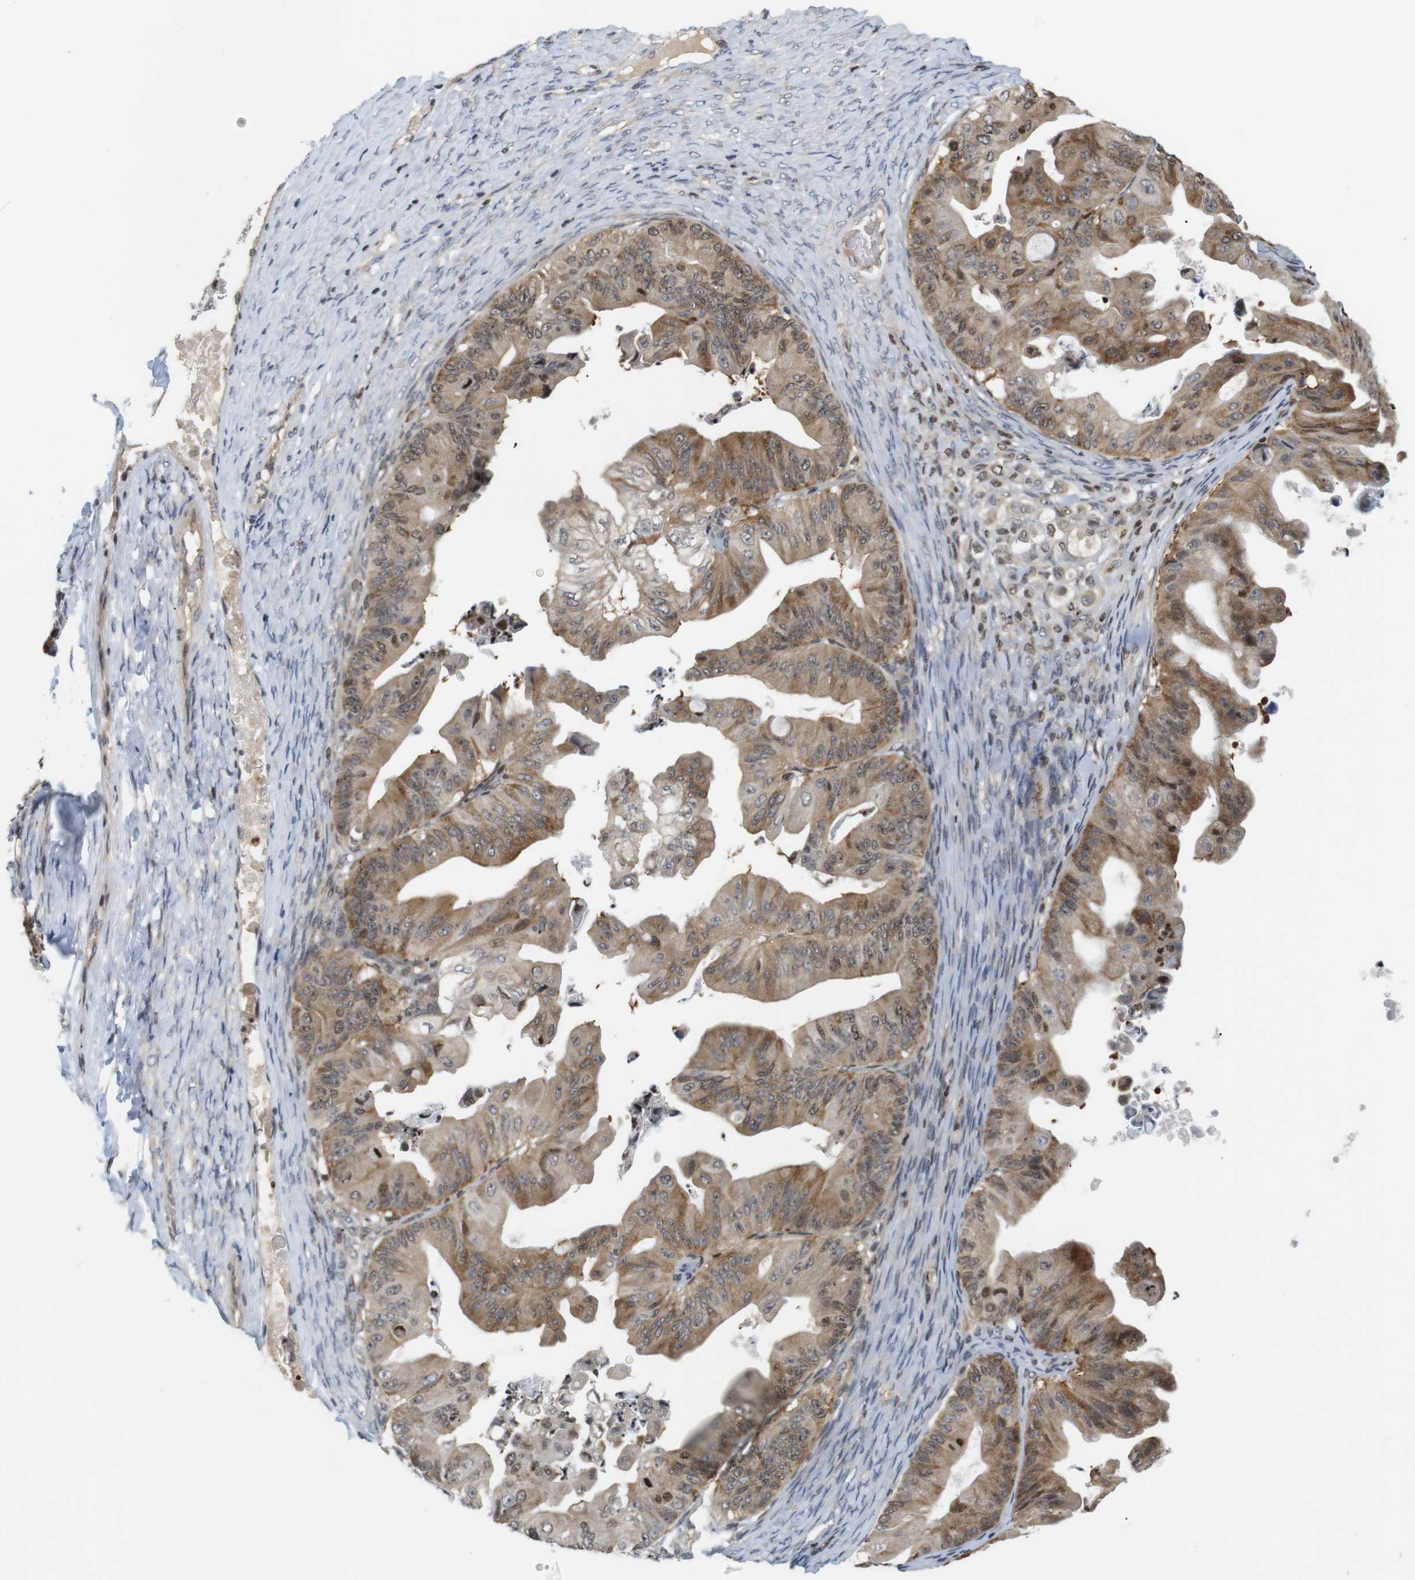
{"staining": {"intensity": "moderate", "quantity": ">75%", "location": "cytoplasmic/membranous"}, "tissue": "ovarian cancer", "cell_type": "Tumor cells", "image_type": "cancer", "snomed": [{"axis": "morphology", "description": "Cystadenocarcinoma, mucinous, NOS"}, {"axis": "topography", "description": "Ovary"}], "caption": "This is an image of immunohistochemistry staining of mucinous cystadenocarcinoma (ovarian), which shows moderate staining in the cytoplasmic/membranous of tumor cells.", "gene": "MBD1", "patient": {"sex": "female", "age": 37}}